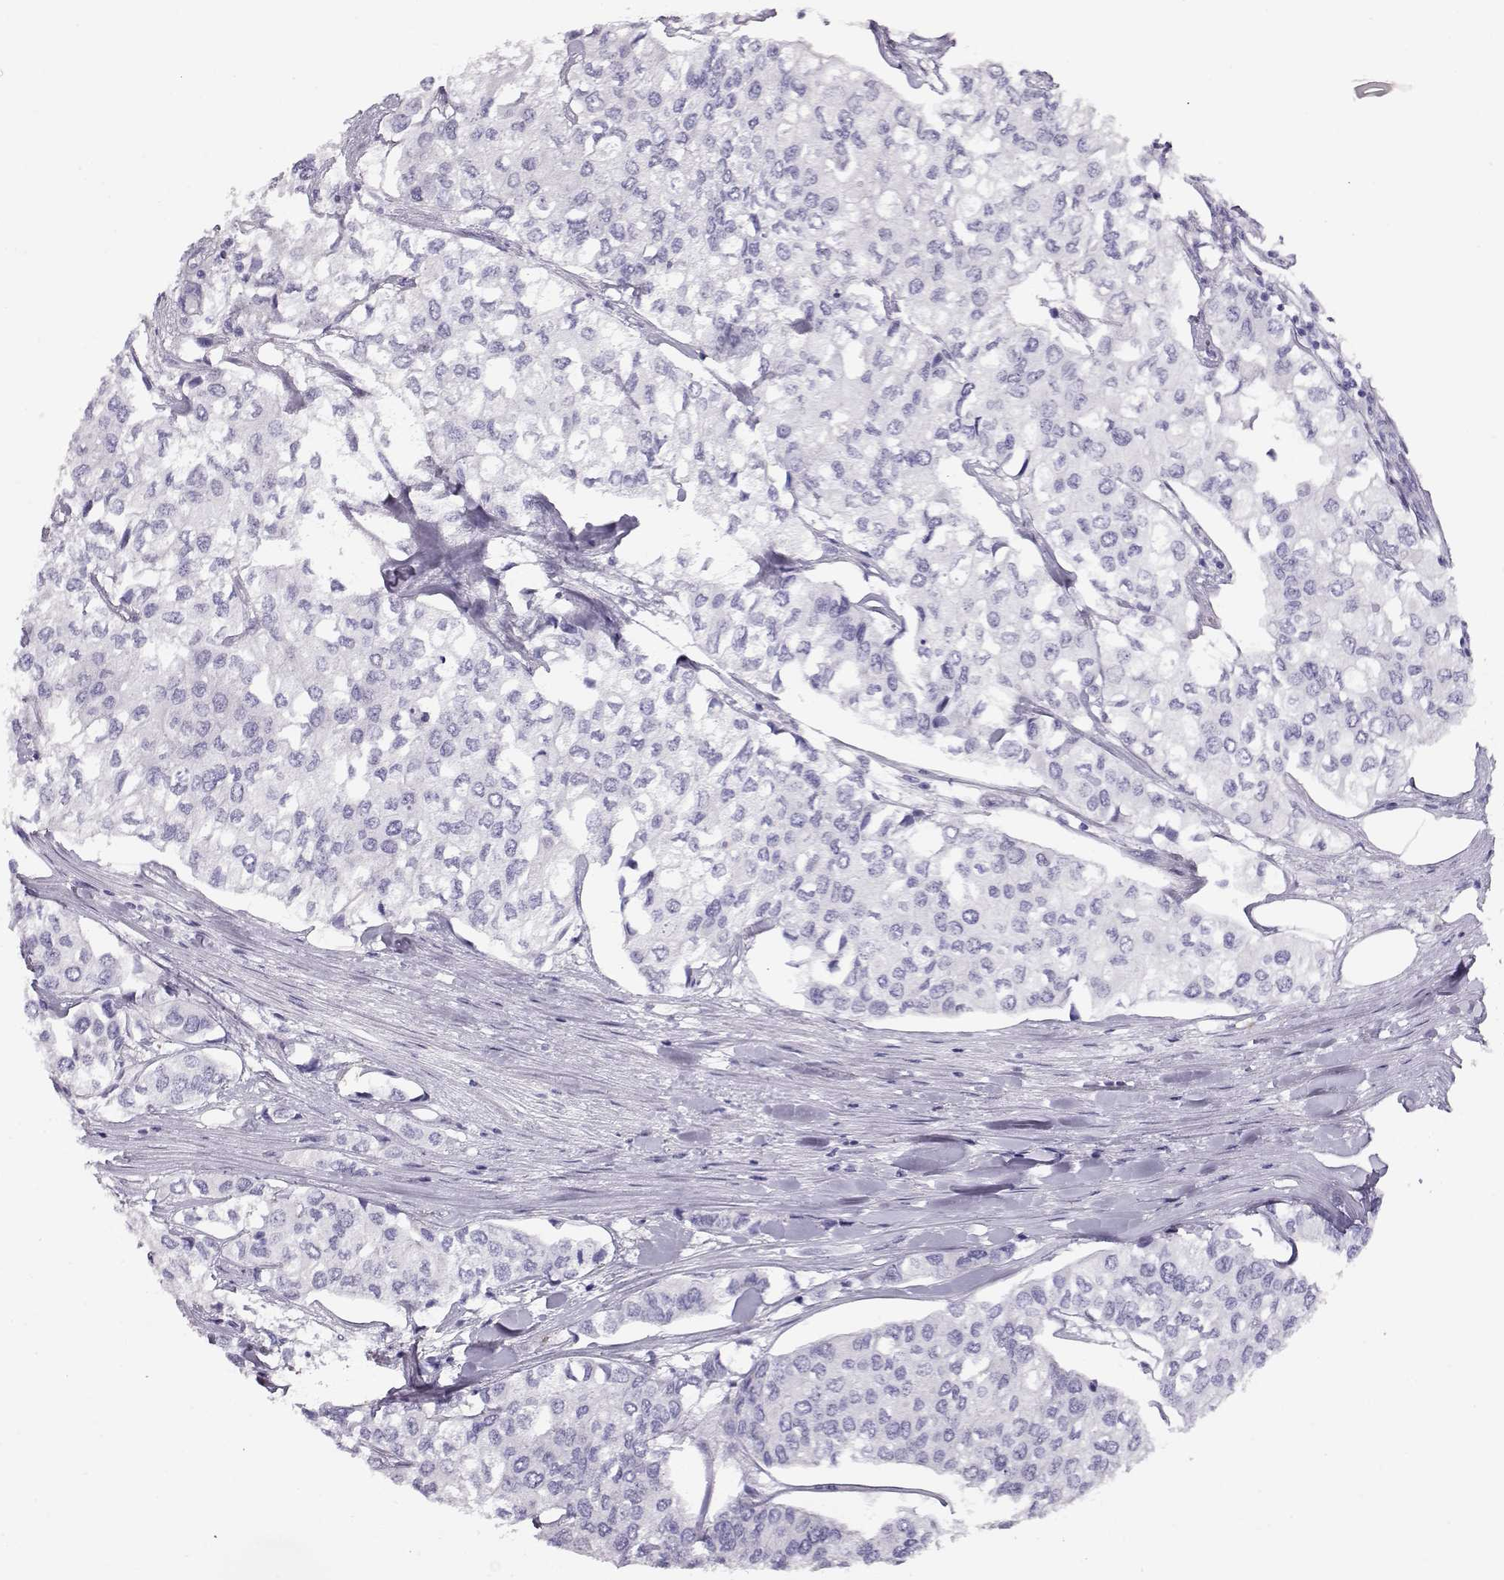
{"staining": {"intensity": "negative", "quantity": "none", "location": "none"}, "tissue": "urothelial cancer", "cell_type": "Tumor cells", "image_type": "cancer", "snomed": [{"axis": "morphology", "description": "Urothelial carcinoma, High grade"}, {"axis": "topography", "description": "Urinary bladder"}], "caption": "High power microscopy photomicrograph of an IHC histopathology image of urothelial carcinoma (high-grade), revealing no significant expression in tumor cells.", "gene": "CRX", "patient": {"sex": "male", "age": 73}}